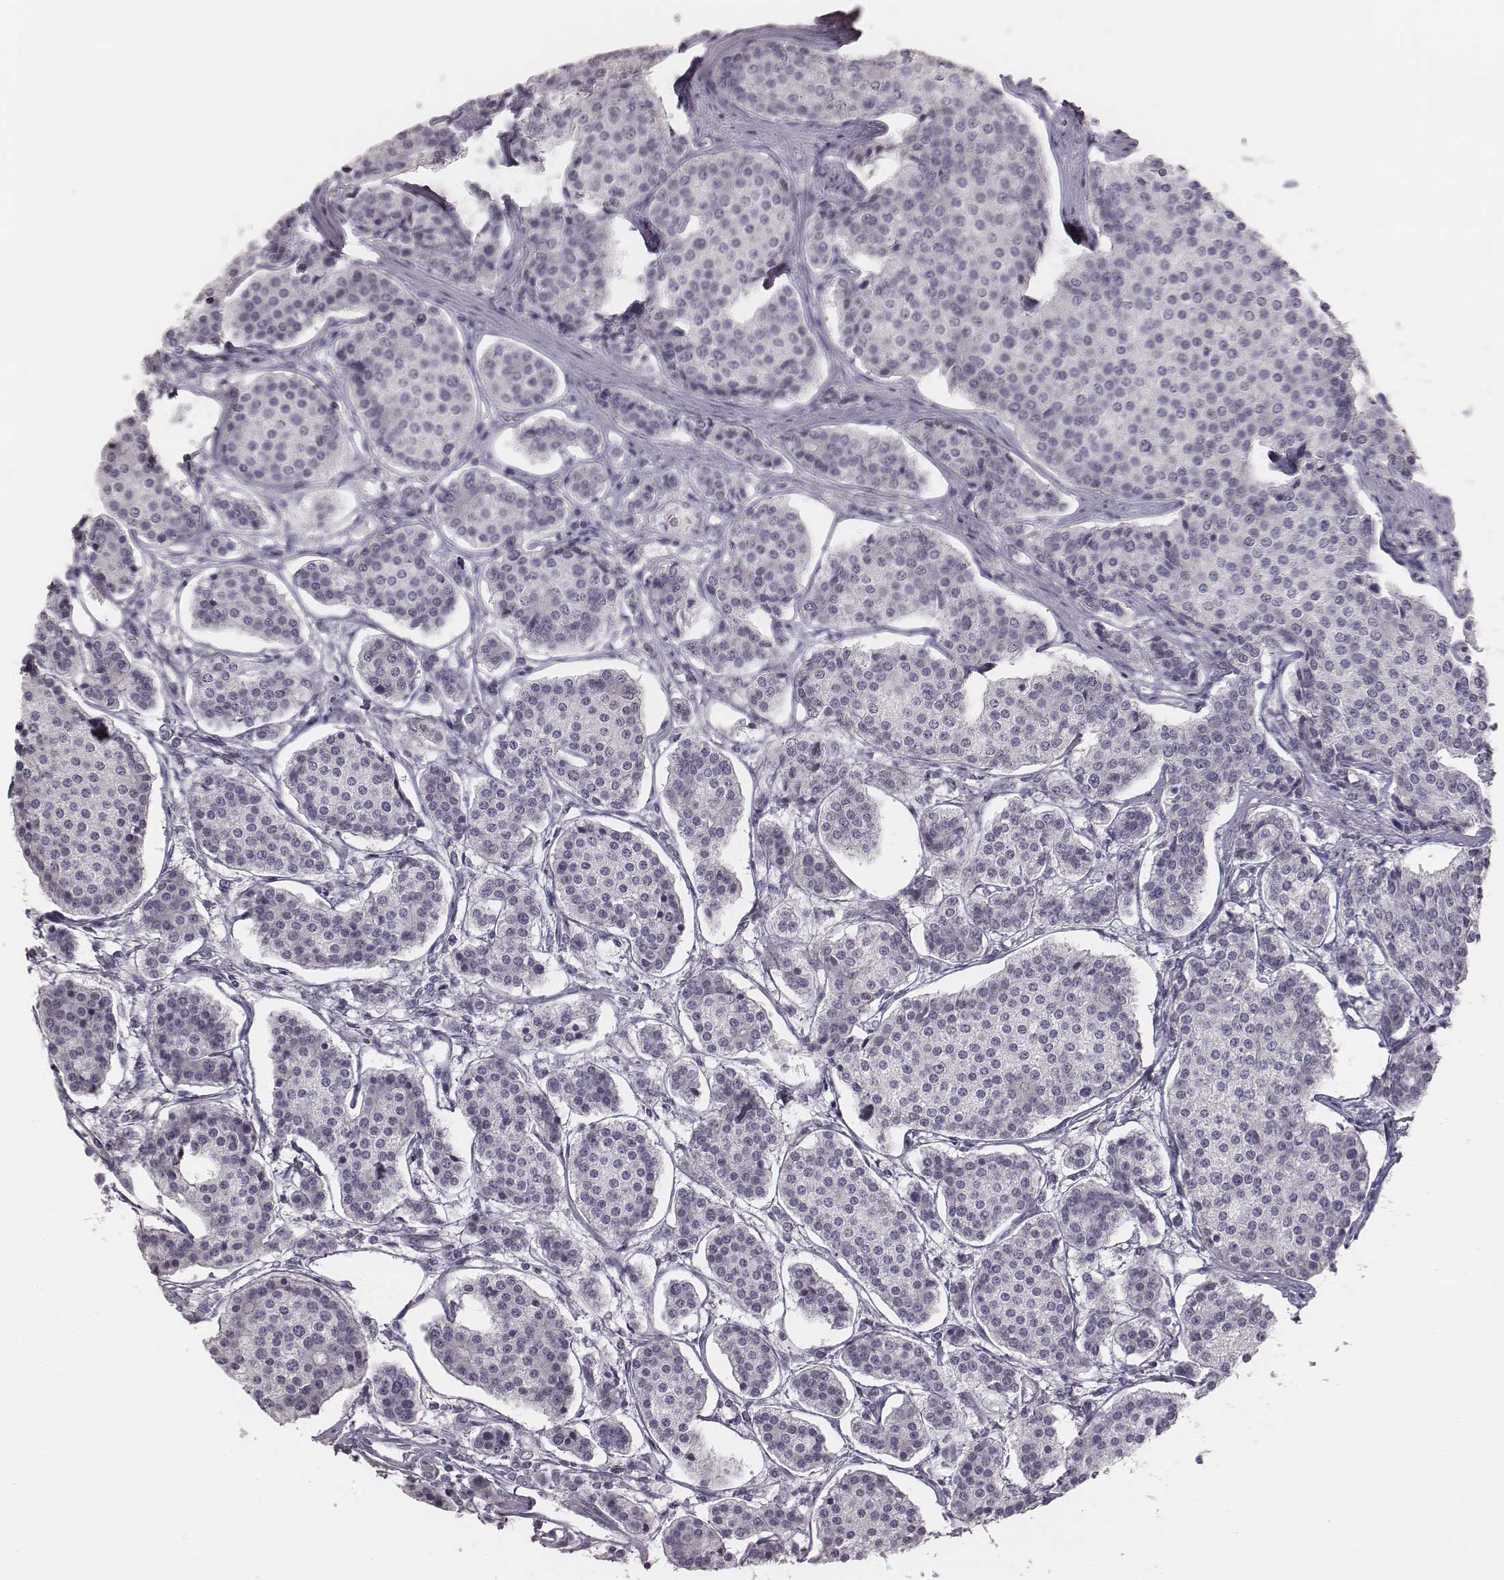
{"staining": {"intensity": "negative", "quantity": "none", "location": "none"}, "tissue": "carcinoid", "cell_type": "Tumor cells", "image_type": "cancer", "snomed": [{"axis": "morphology", "description": "Carcinoid, malignant, NOS"}, {"axis": "topography", "description": "Small intestine"}], "caption": "Photomicrograph shows no protein staining in tumor cells of carcinoid tissue.", "gene": "C6orf58", "patient": {"sex": "female", "age": 65}}